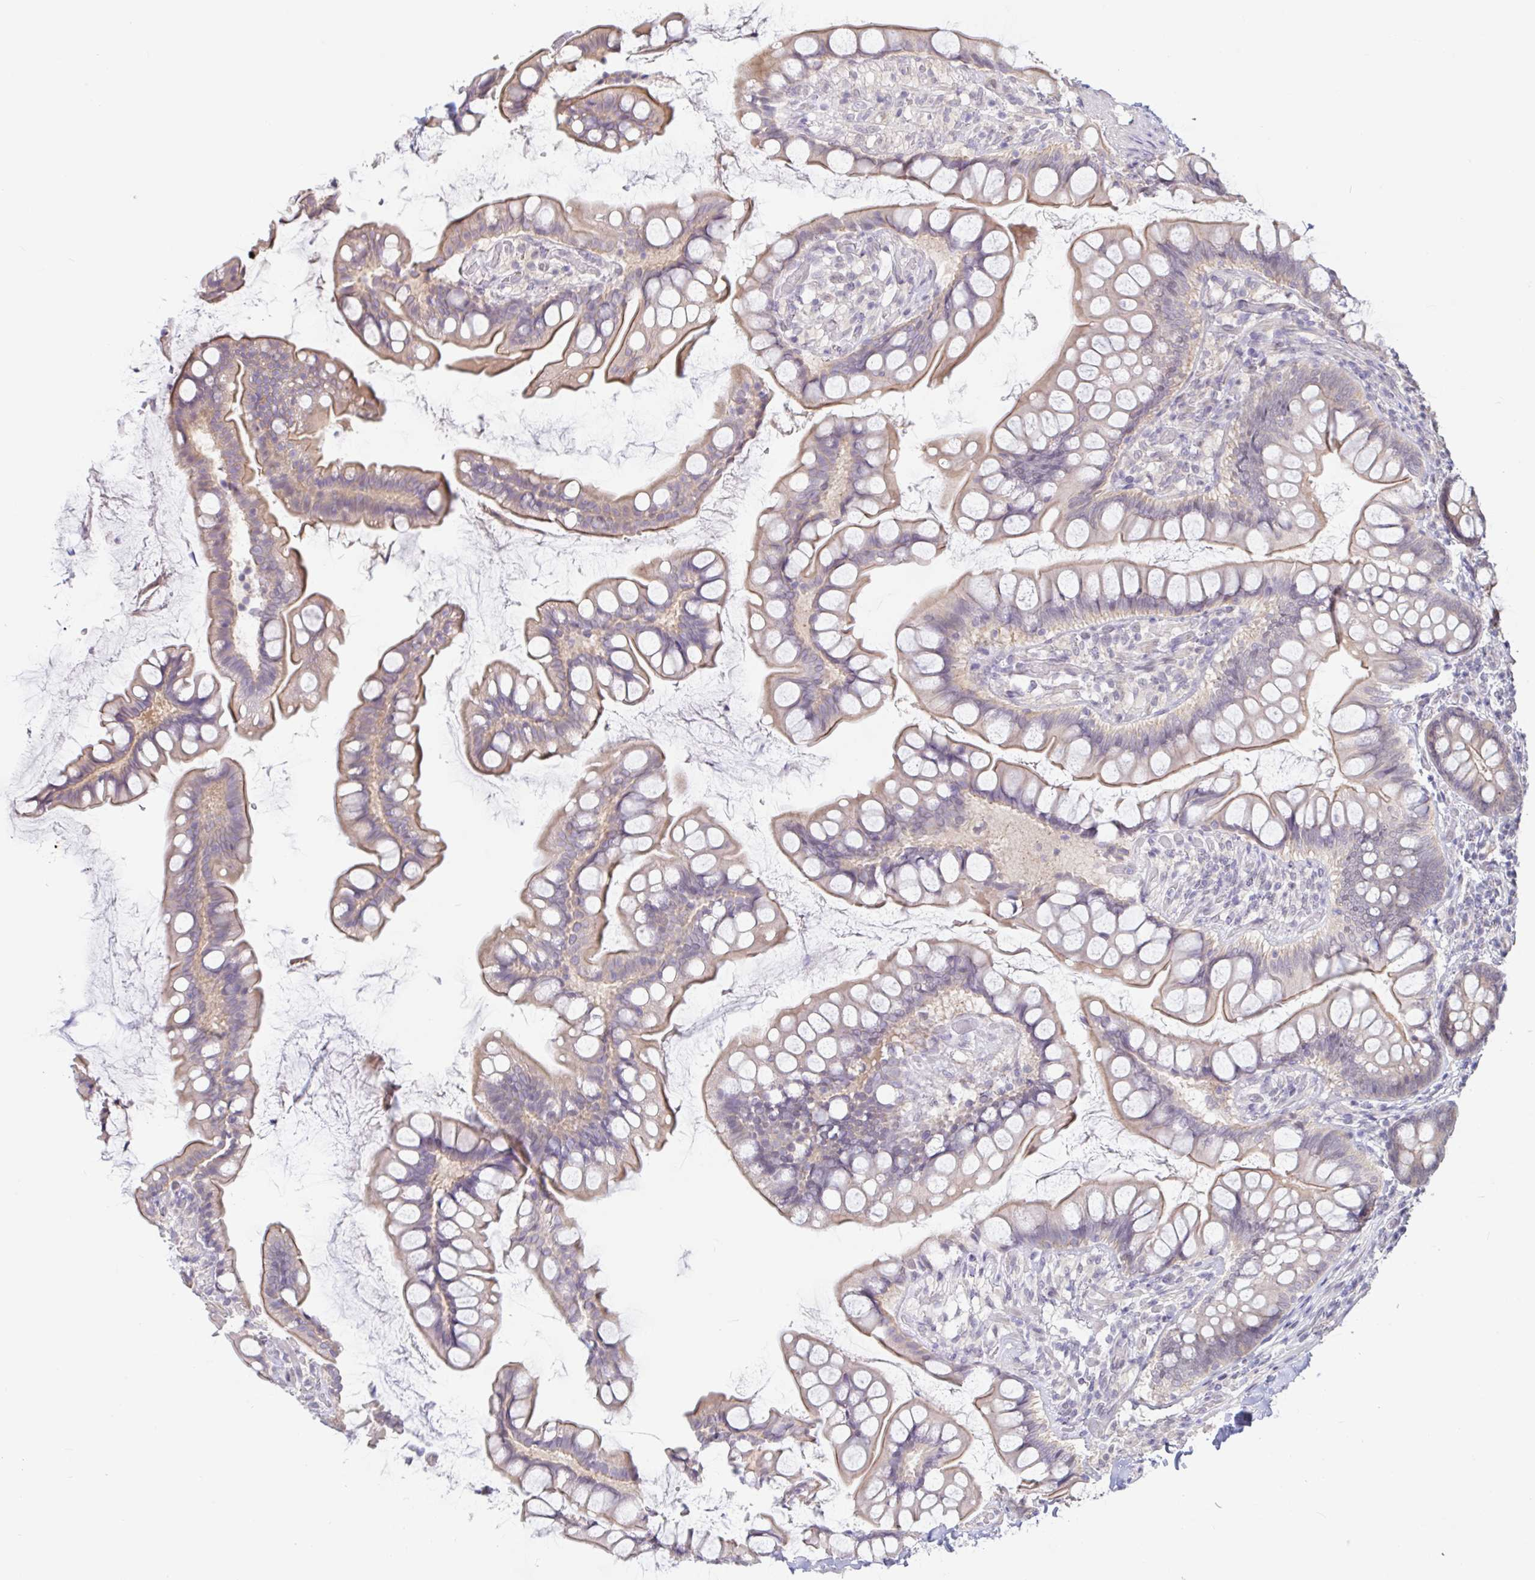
{"staining": {"intensity": "weak", "quantity": ">75%", "location": "cytoplasmic/membranous"}, "tissue": "small intestine", "cell_type": "Glandular cells", "image_type": "normal", "snomed": [{"axis": "morphology", "description": "Normal tissue, NOS"}, {"axis": "topography", "description": "Small intestine"}], "caption": "Weak cytoplasmic/membranous staining for a protein is seen in approximately >75% of glandular cells of unremarkable small intestine using IHC.", "gene": "HYPK", "patient": {"sex": "male", "age": 70}}